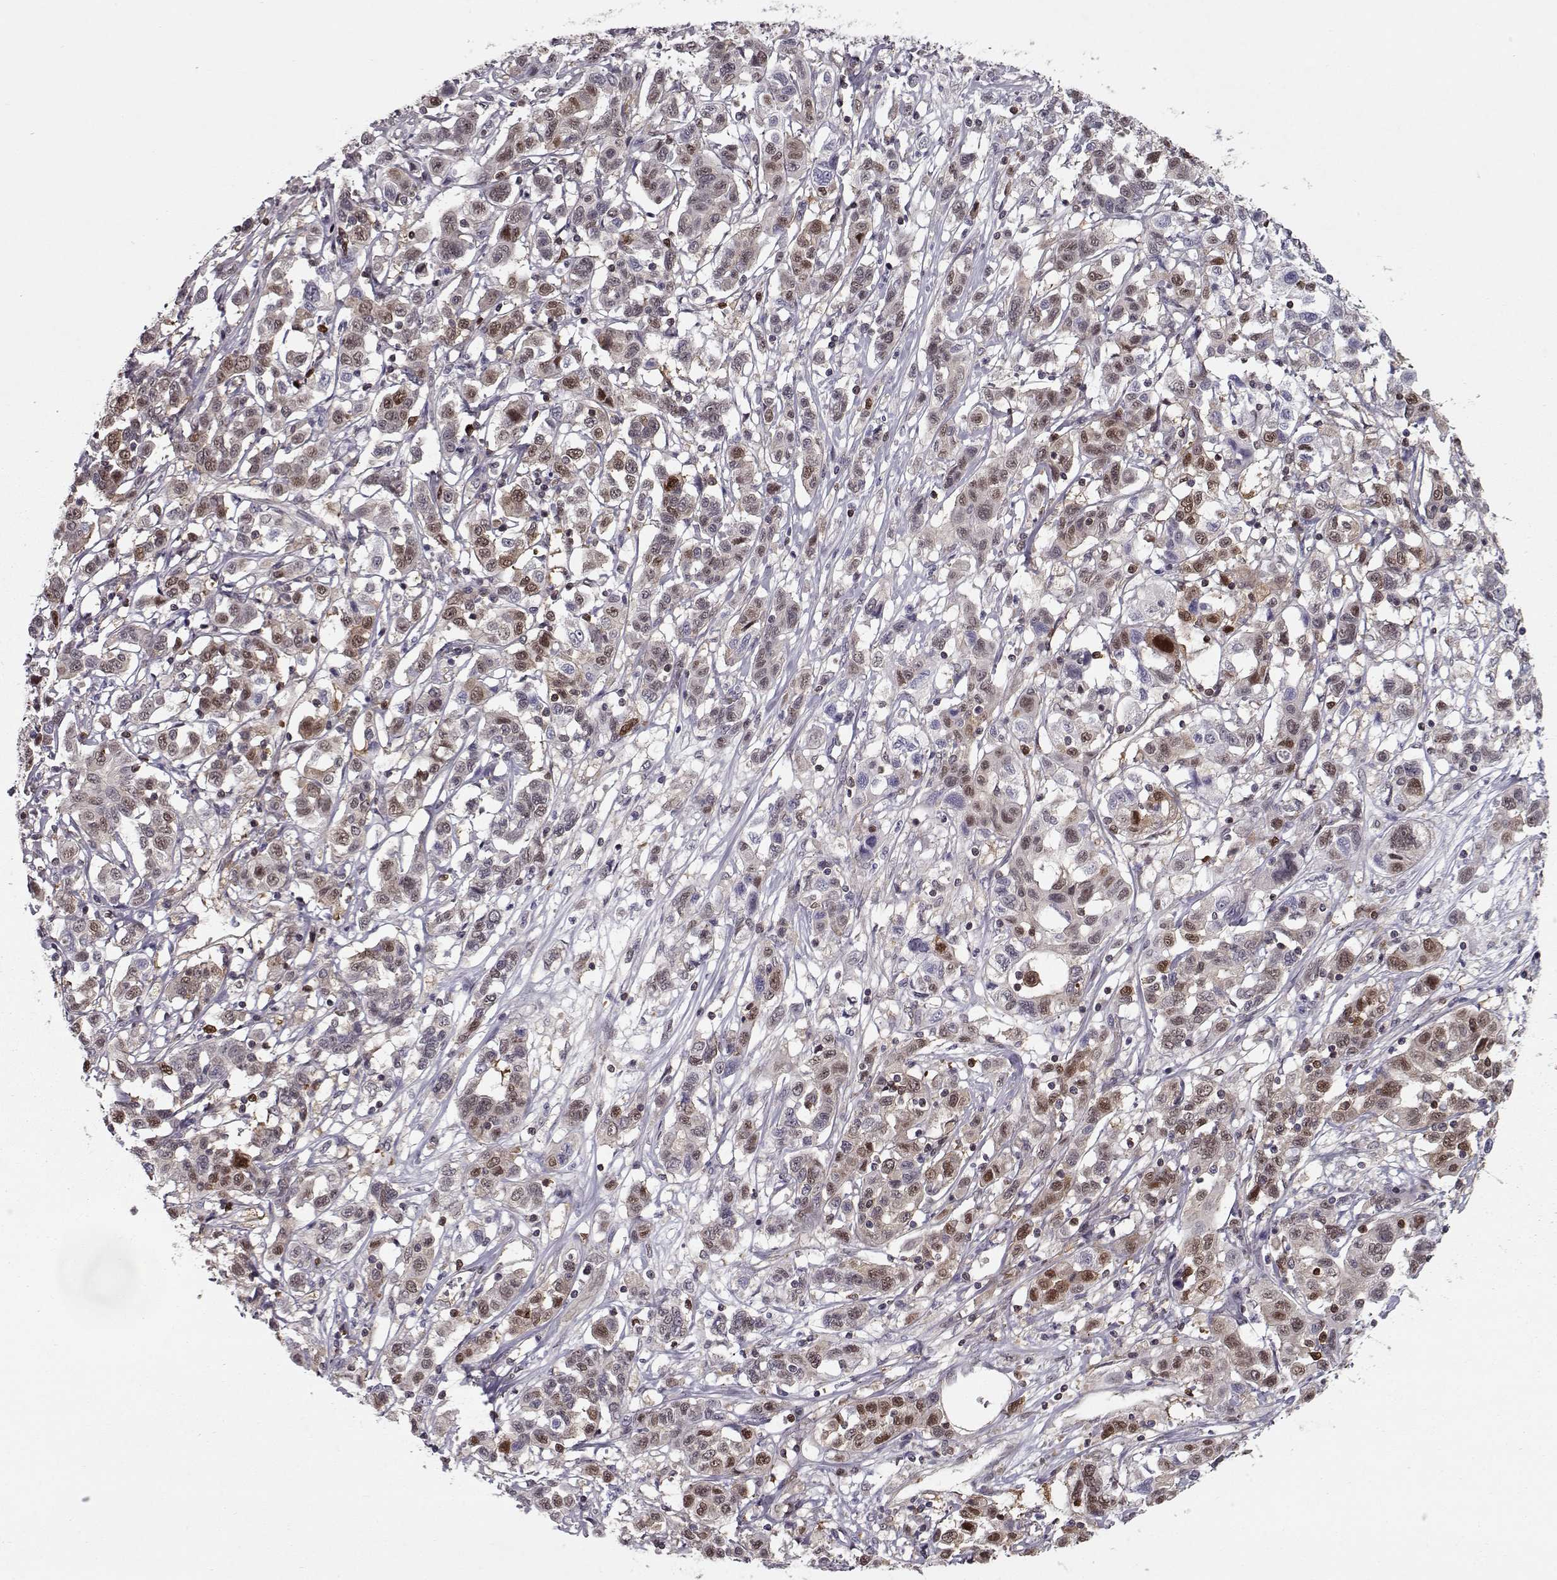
{"staining": {"intensity": "strong", "quantity": "<25%", "location": "nuclear"}, "tissue": "liver cancer", "cell_type": "Tumor cells", "image_type": "cancer", "snomed": [{"axis": "morphology", "description": "Adenocarcinoma, NOS"}, {"axis": "morphology", "description": "Cholangiocarcinoma"}, {"axis": "topography", "description": "Liver"}], "caption": "Tumor cells exhibit medium levels of strong nuclear staining in approximately <25% of cells in liver cancer.", "gene": "RANBP1", "patient": {"sex": "male", "age": 64}}